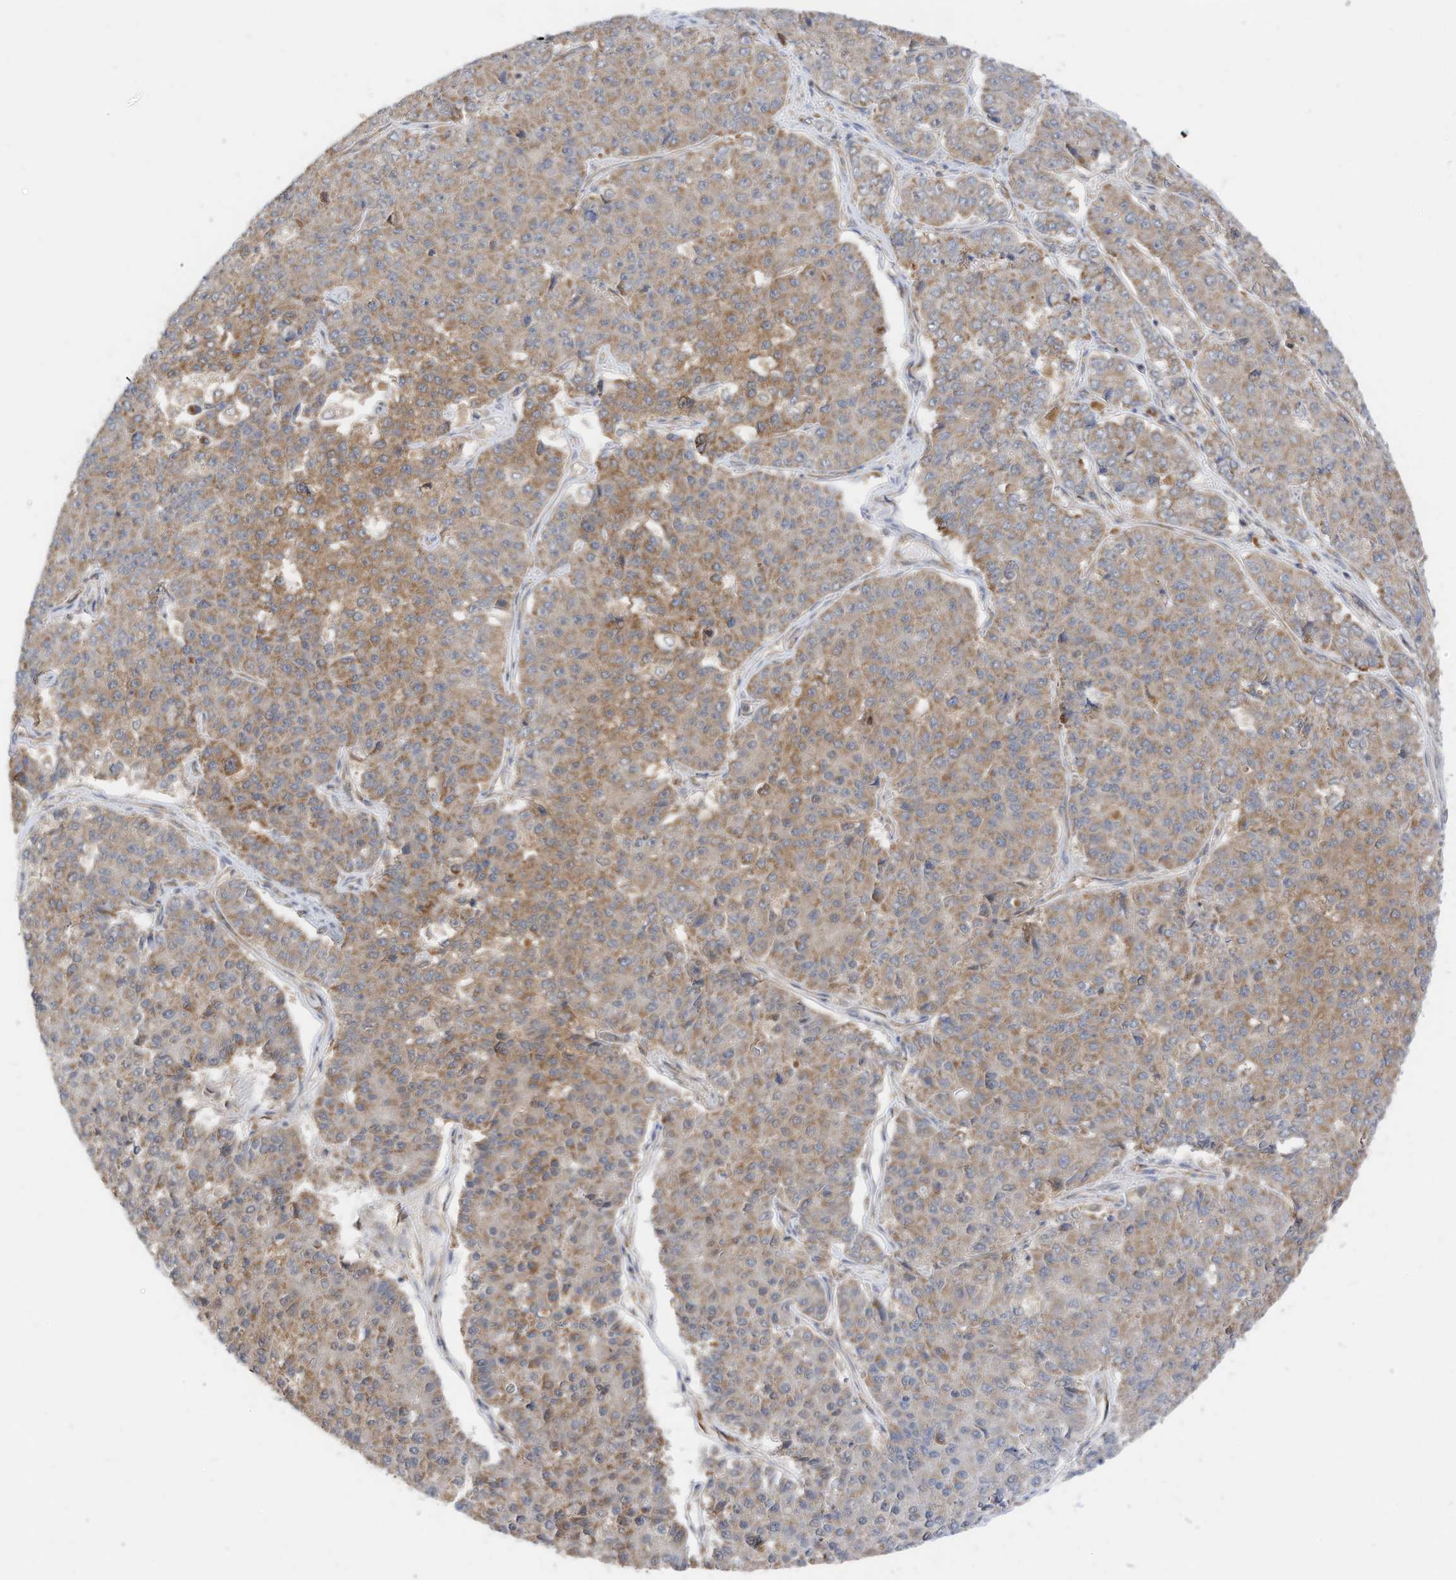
{"staining": {"intensity": "moderate", "quantity": "<25%", "location": "cytoplasmic/membranous"}, "tissue": "pancreatic cancer", "cell_type": "Tumor cells", "image_type": "cancer", "snomed": [{"axis": "morphology", "description": "Adenocarcinoma, NOS"}, {"axis": "topography", "description": "Pancreas"}], "caption": "About <25% of tumor cells in pancreatic cancer demonstrate moderate cytoplasmic/membranous protein expression as visualized by brown immunohistochemical staining.", "gene": "METTL6", "patient": {"sex": "male", "age": 50}}